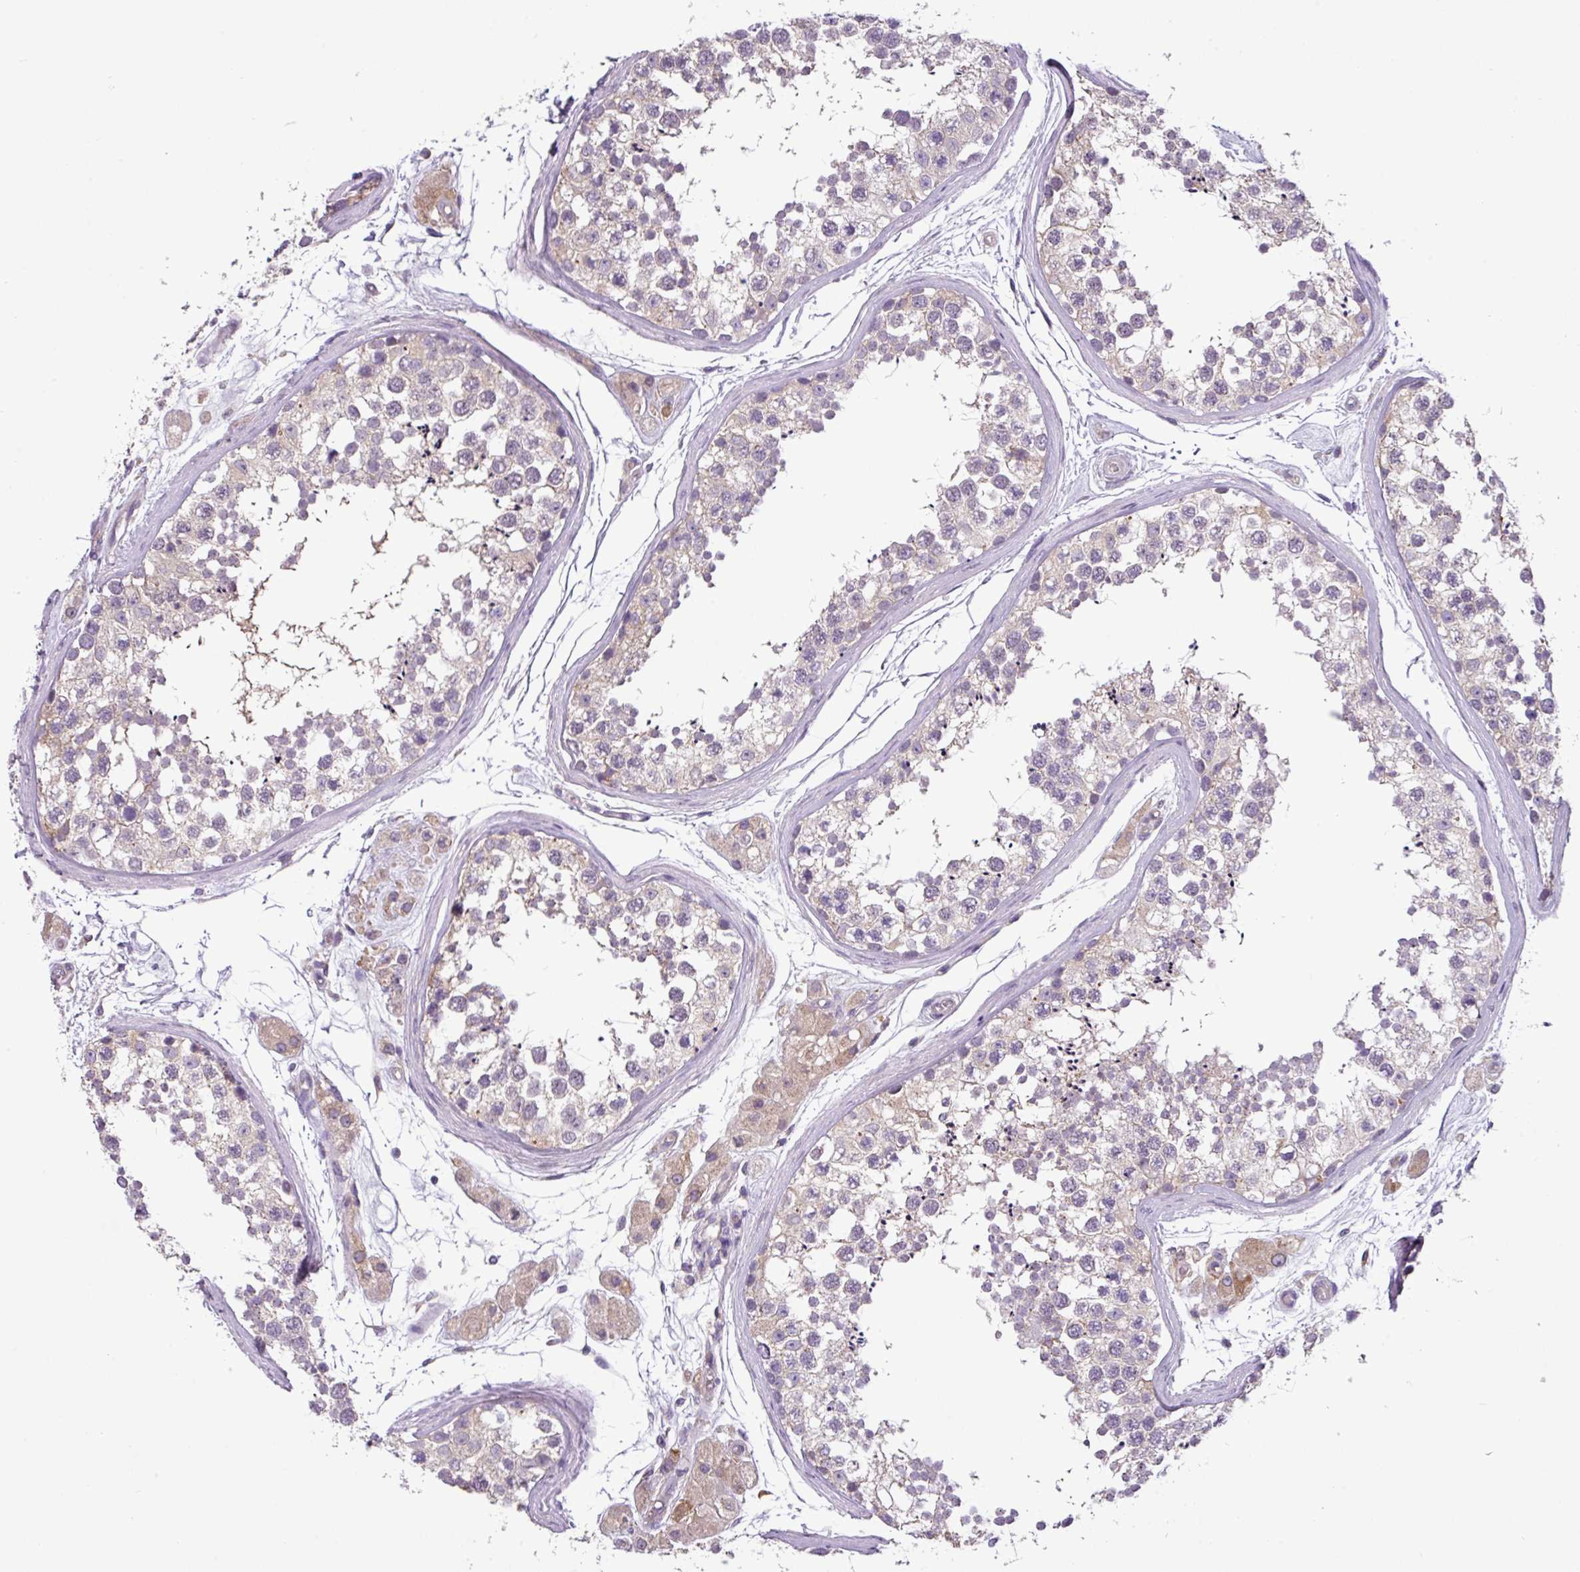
{"staining": {"intensity": "weak", "quantity": "25%-75%", "location": "cytoplasmic/membranous"}, "tissue": "testis", "cell_type": "Cells in seminiferous ducts", "image_type": "normal", "snomed": [{"axis": "morphology", "description": "Normal tissue, NOS"}, {"axis": "topography", "description": "Testis"}], "caption": "Immunohistochemical staining of benign testis demonstrates weak cytoplasmic/membranous protein positivity in about 25%-75% of cells in seminiferous ducts. (IHC, brightfield microscopy, high magnification).", "gene": "SLC23A2", "patient": {"sex": "male", "age": 56}}